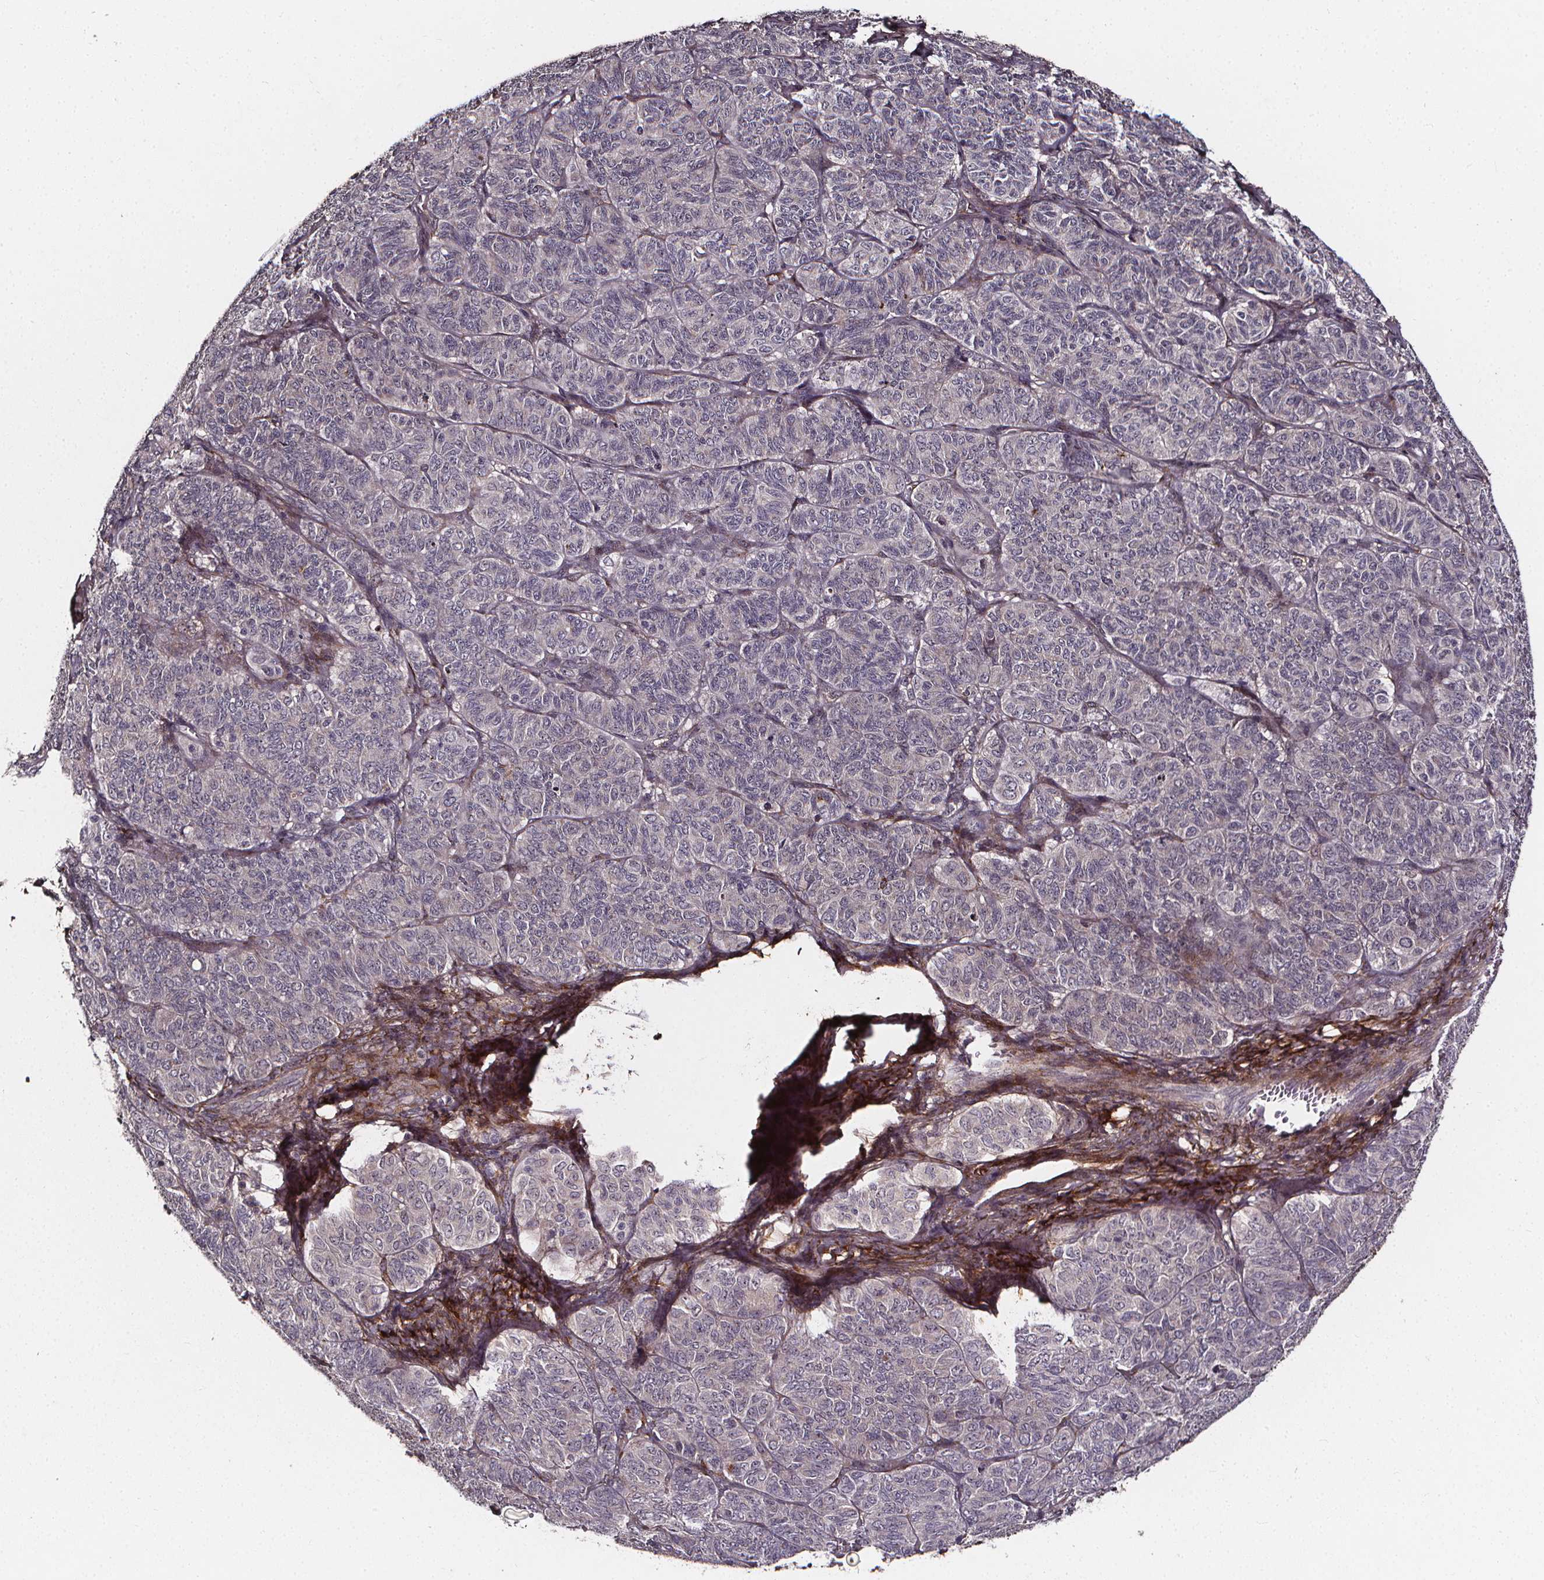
{"staining": {"intensity": "negative", "quantity": "none", "location": "none"}, "tissue": "ovarian cancer", "cell_type": "Tumor cells", "image_type": "cancer", "snomed": [{"axis": "morphology", "description": "Carcinoma, endometroid"}, {"axis": "topography", "description": "Ovary"}], "caption": "DAB (3,3'-diaminobenzidine) immunohistochemical staining of ovarian cancer (endometroid carcinoma) demonstrates no significant positivity in tumor cells. The staining was performed using DAB (3,3'-diaminobenzidine) to visualize the protein expression in brown, while the nuclei were stained in blue with hematoxylin (Magnification: 20x).", "gene": "AEBP1", "patient": {"sex": "female", "age": 80}}